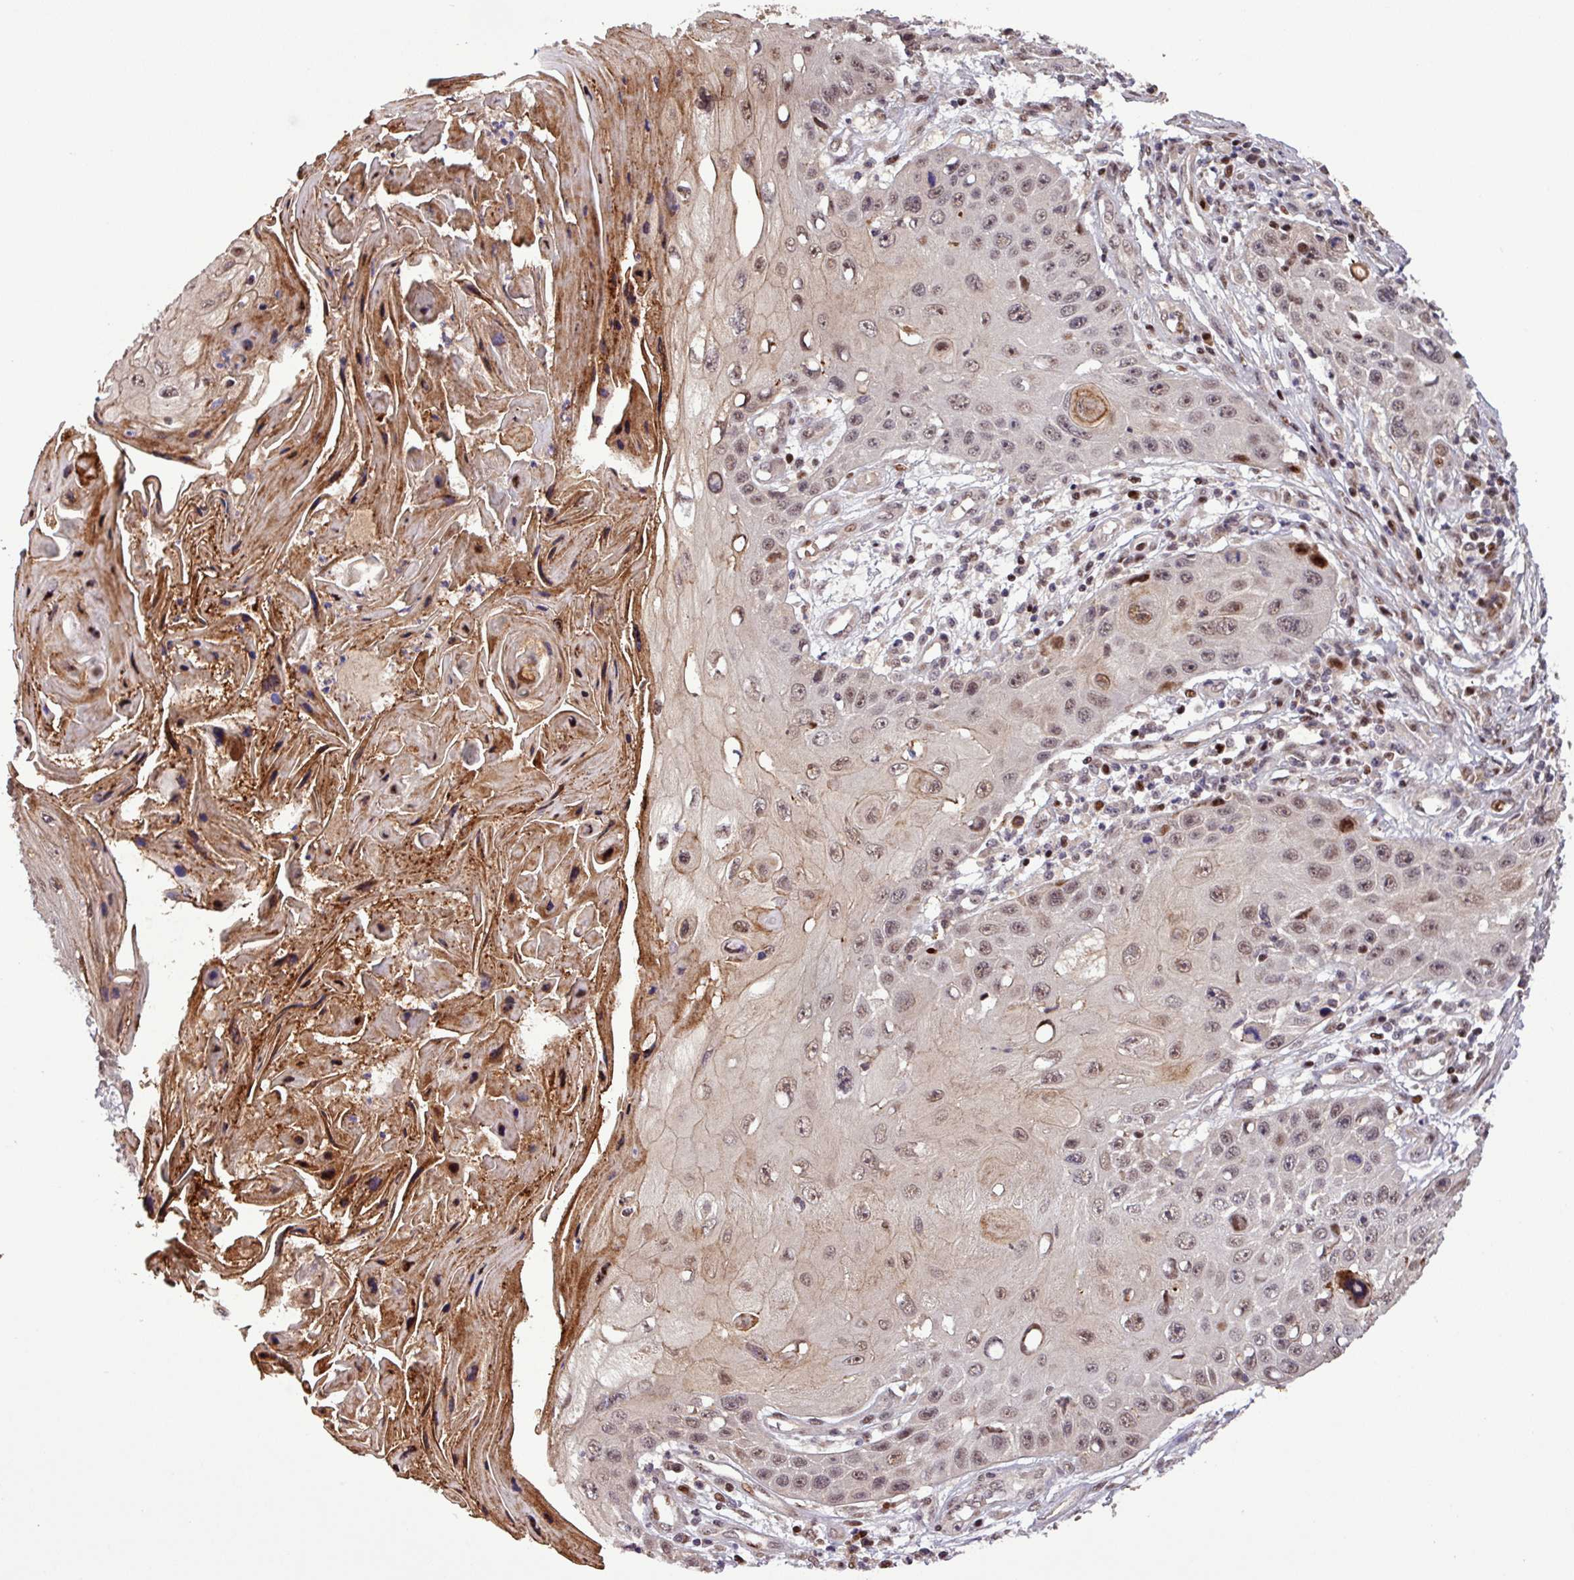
{"staining": {"intensity": "moderate", "quantity": ">75%", "location": "nuclear"}, "tissue": "skin cancer", "cell_type": "Tumor cells", "image_type": "cancer", "snomed": [{"axis": "morphology", "description": "Squamous cell carcinoma, NOS"}, {"axis": "topography", "description": "Skin"}, {"axis": "topography", "description": "Vulva"}], "caption": "Immunohistochemistry (IHC) staining of squamous cell carcinoma (skin), which reveals medium levels of moderate nuclear positivity in about >75% of tumor cells indicating moderate nuclear protein staining. The staining was performed using DAB (brown) for protein detection and nuclei were counterstained in hematoxylin (blue).", "gene": "SLC22A24", "patient": {"sex": "female", "age": 44}}